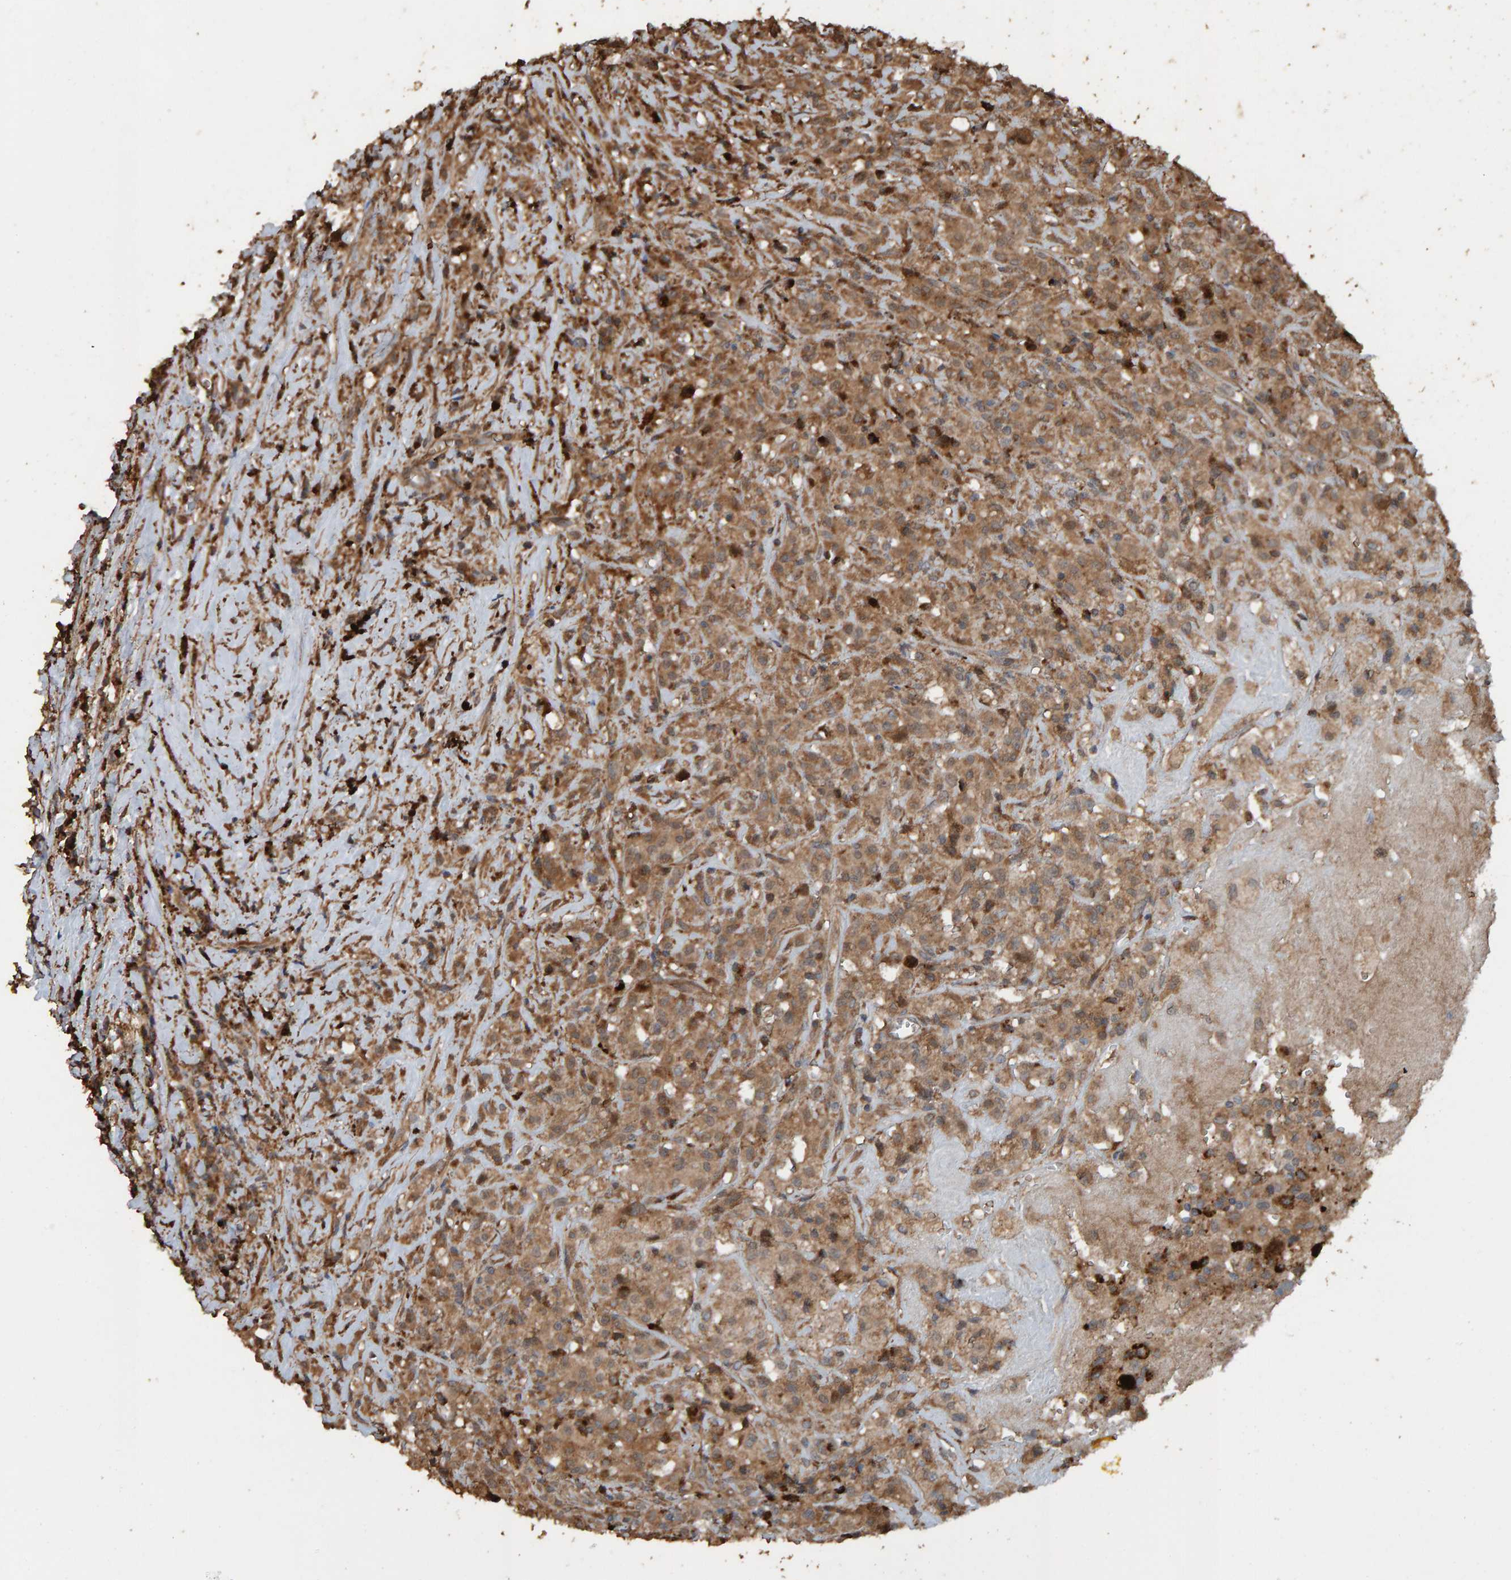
{"staining": {"intensity": "moderate", "quantity": ">75%", "location": "cytoplasmic/membranous"}, "tissue": "testis cancer", "cell_type": "Tumor cells", "image_type": "cancer", "snomed": [{"axis": "morphology", "description": "Carcinoma, Embryonal, NOS"}, {"axis": "topography", "description": "Testis"}], "caption": "Immunohistochemistry (IHC) histopathology image of neoplastic tissue: testis cancer (embryonal carcinoma) stained using immunohistochemistry (IHC) displays medium levels of moderate protein expression localized specifically in the cytoplasmic/membranous of tumor cells, appearing as a cytoplasmic/membranous brown color.", "gene": "DUS1L", "patient": {"sex": "male", "age": 2}}